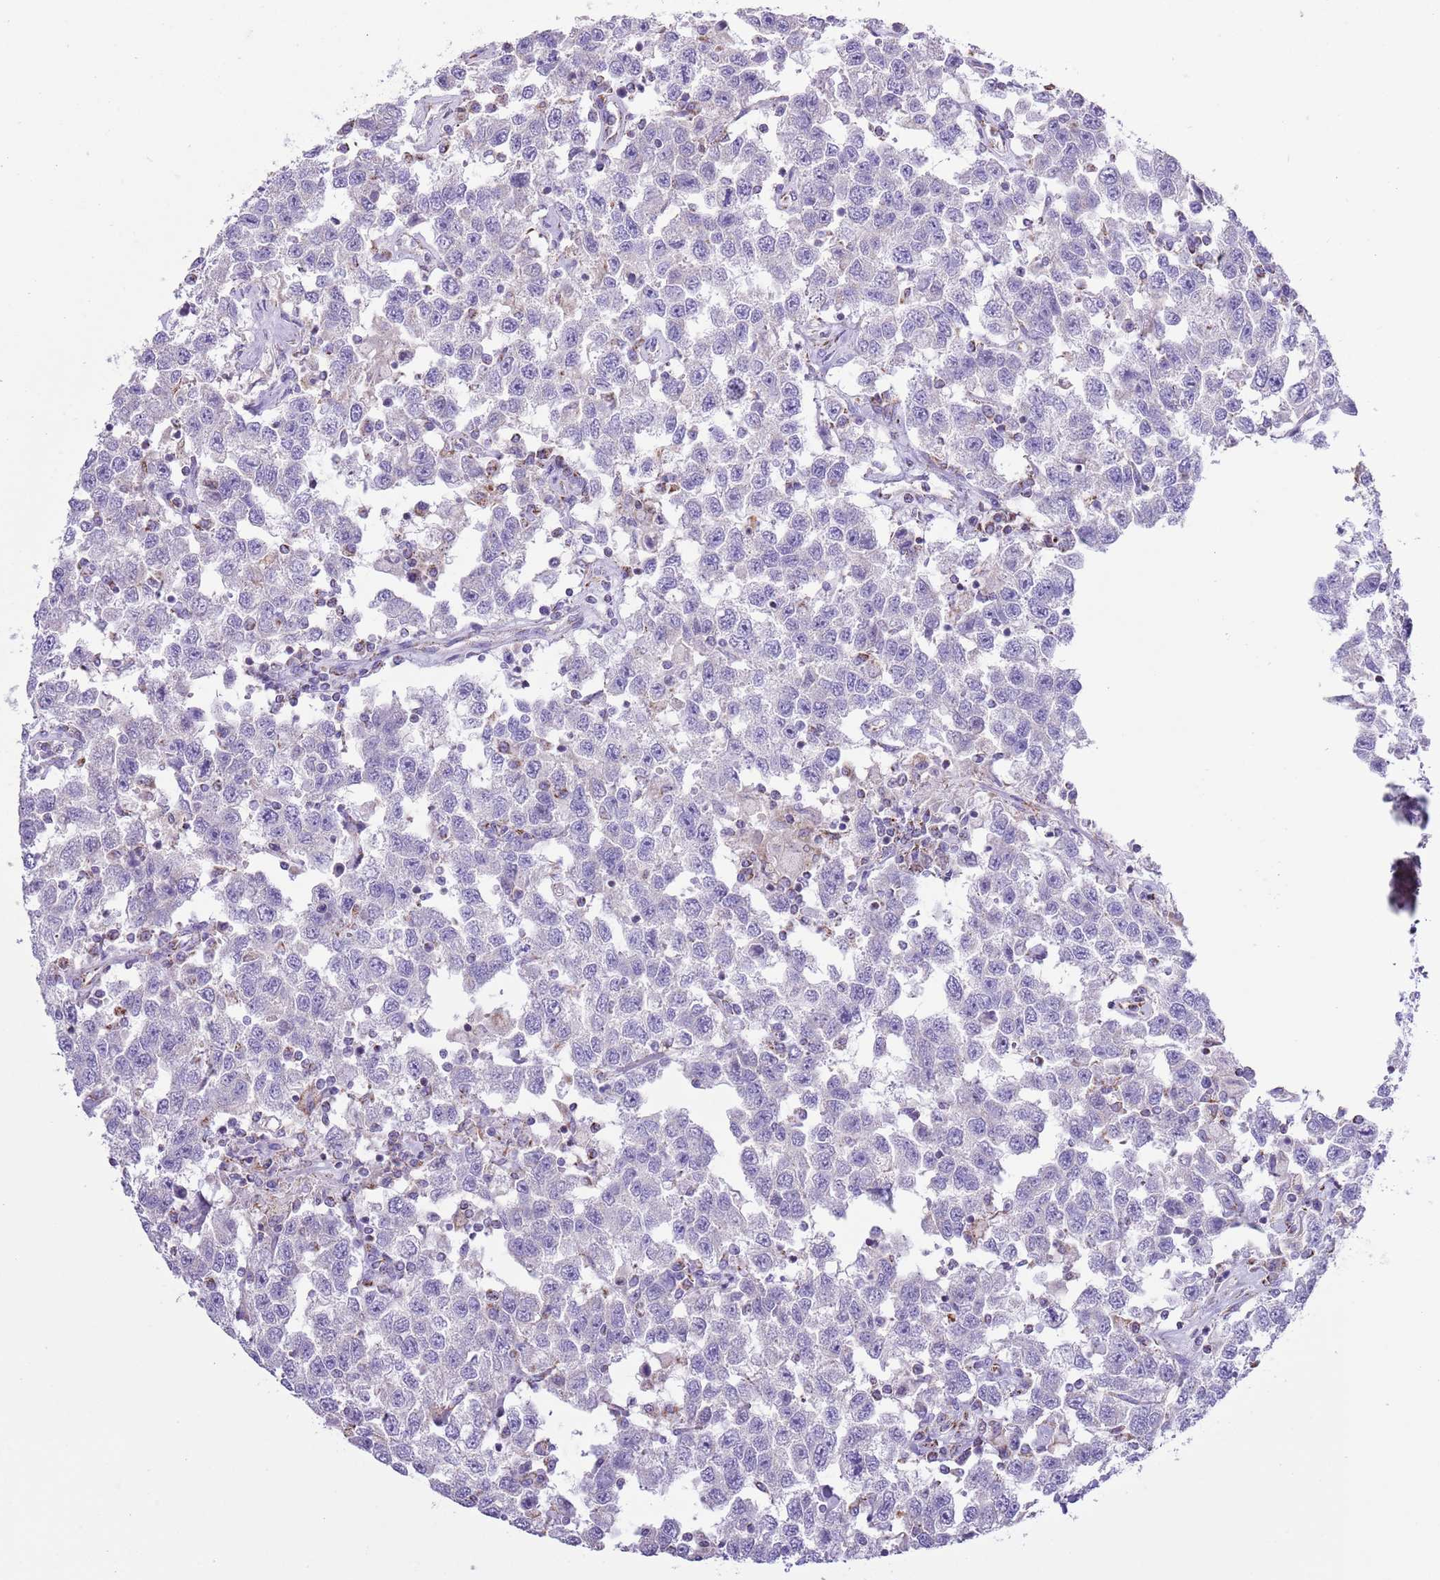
{"staining": {"intensity": "negative", "quantity": "none", "location": "none"}, "tissue": "testis cancer", "cell_type": "Tumor cells", "image_type": "cancer", "snomed": [{"axis": "morphology", "description": "Seminoma, NOS"}, {"axis": "topography", "description": "Testis"}], "caption": "An image of testis cancer (seminoma) stained for a protein reveals no brown staining in tumor cells.", "gene": "ATP6V1B1", "patient": {"sex": "male", "age": 41}}